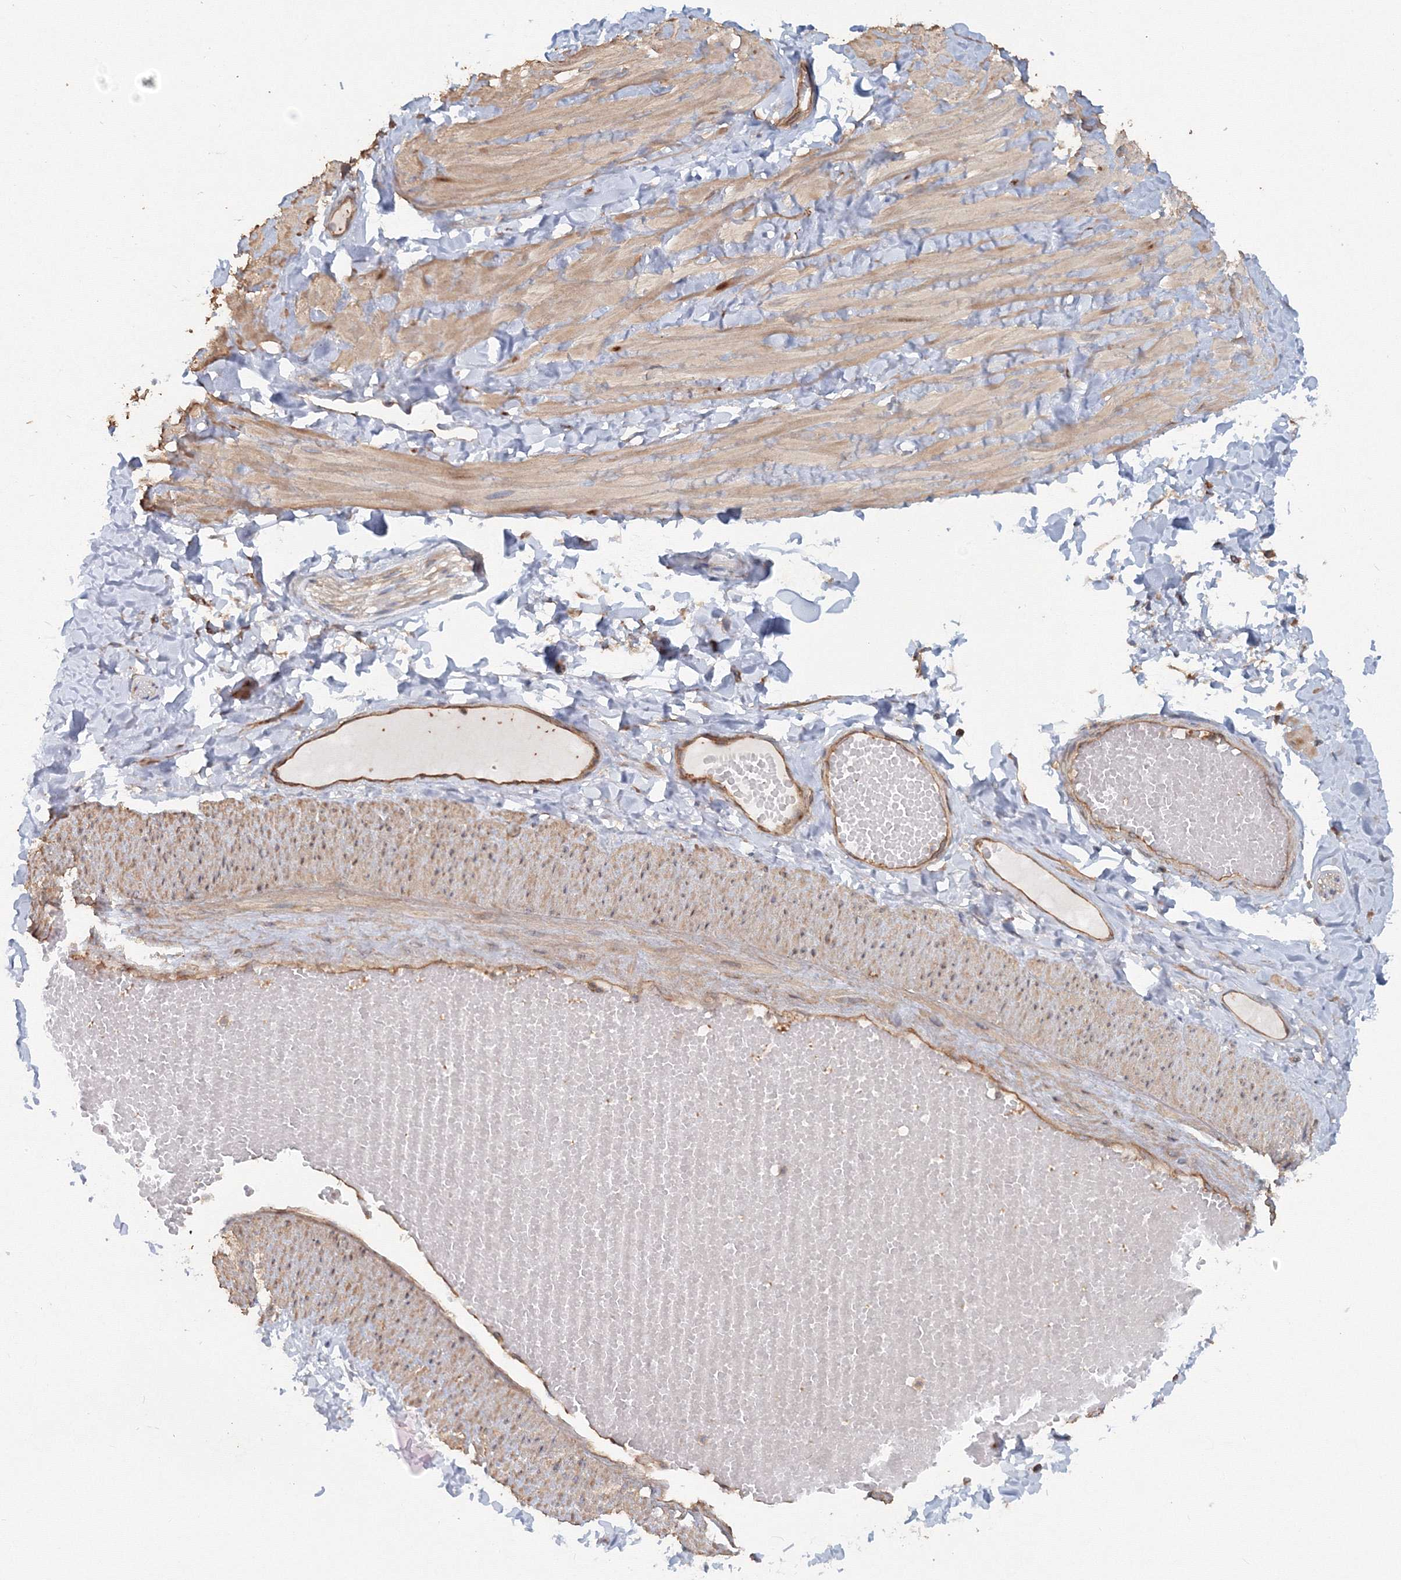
{"staining": {"intensity": "weak", "quantity": ">75%", "location": "cytoplasmic/membranous"}, "tissue": "adipose tissue", "cell_type": "Adipocytes", "image_type": "normal", "snomed": [{"axis": "morphology", "description": "Normal tissue, NOS"}, {"axis": "topography", "description": "Adipose tissue"}, {"axis": "topography", "description": "Vascular tissue"}, {"axis": "topography", "description": "Peripheral nerve tissue"}], "caption": "An IHC image of benign tissue is shown. Protein staining in brown shows weak cytoplasmic/membranous positivity in adipose tissue within adipocytes.", "gene": "EXOC1", "patient": {"sex": "male", "age": 25}}